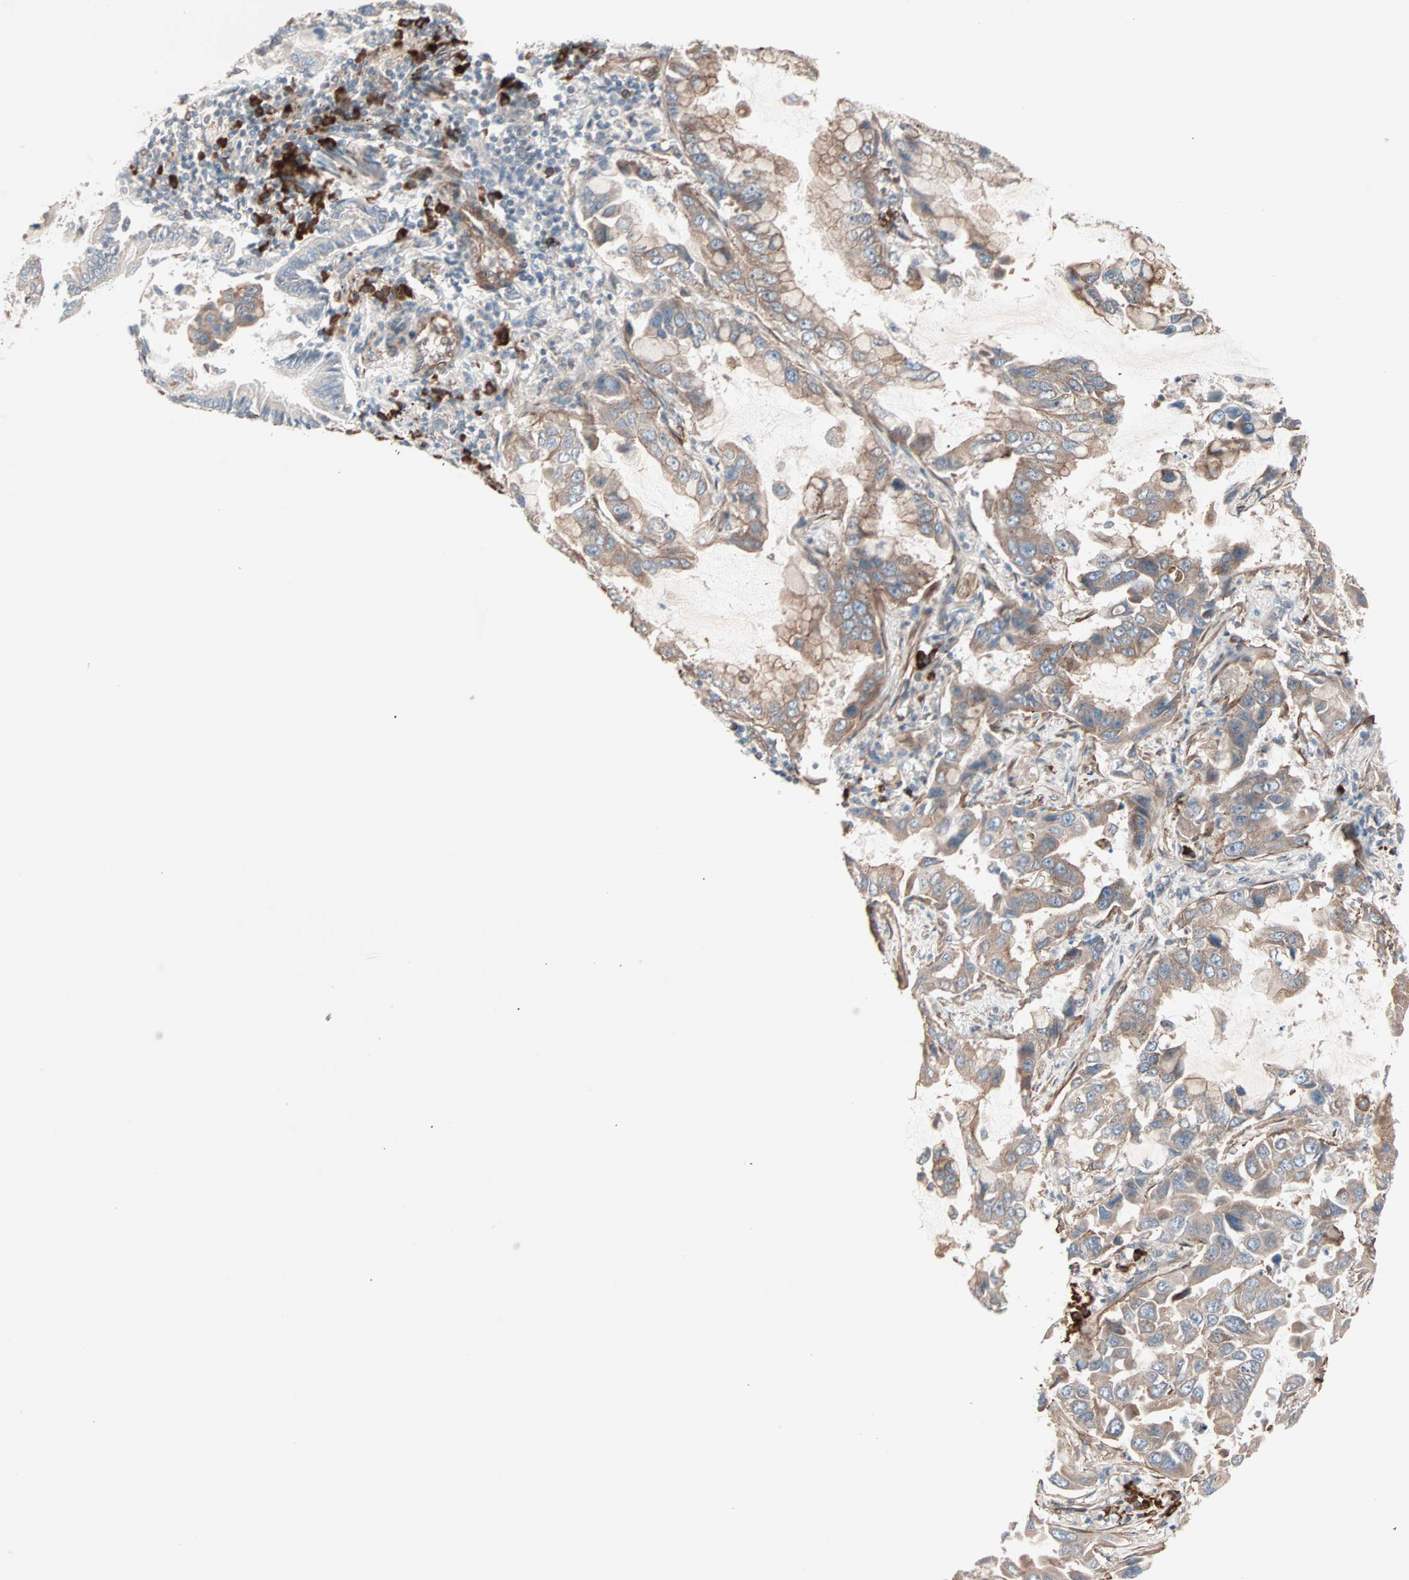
{"staining": {"intensity": "moderate", "quantity": ">75%", "location": "cytoplasmic/membranous"}, "tissue": "lung cancer", "cell_type": "Tumor cells", "image_type": "cancer", "snomed": [{"axis": "morphology", "description": "Adenocarcinoma, NOS"}, {"axis": "topography", "description": "Lung"}], "caption": "Human lung adenocarcinoma stained with a protein marker shows moderate staining in tumor cells.", "gene": "ALG5", "patient": {"sex": "male", "age": 64}}